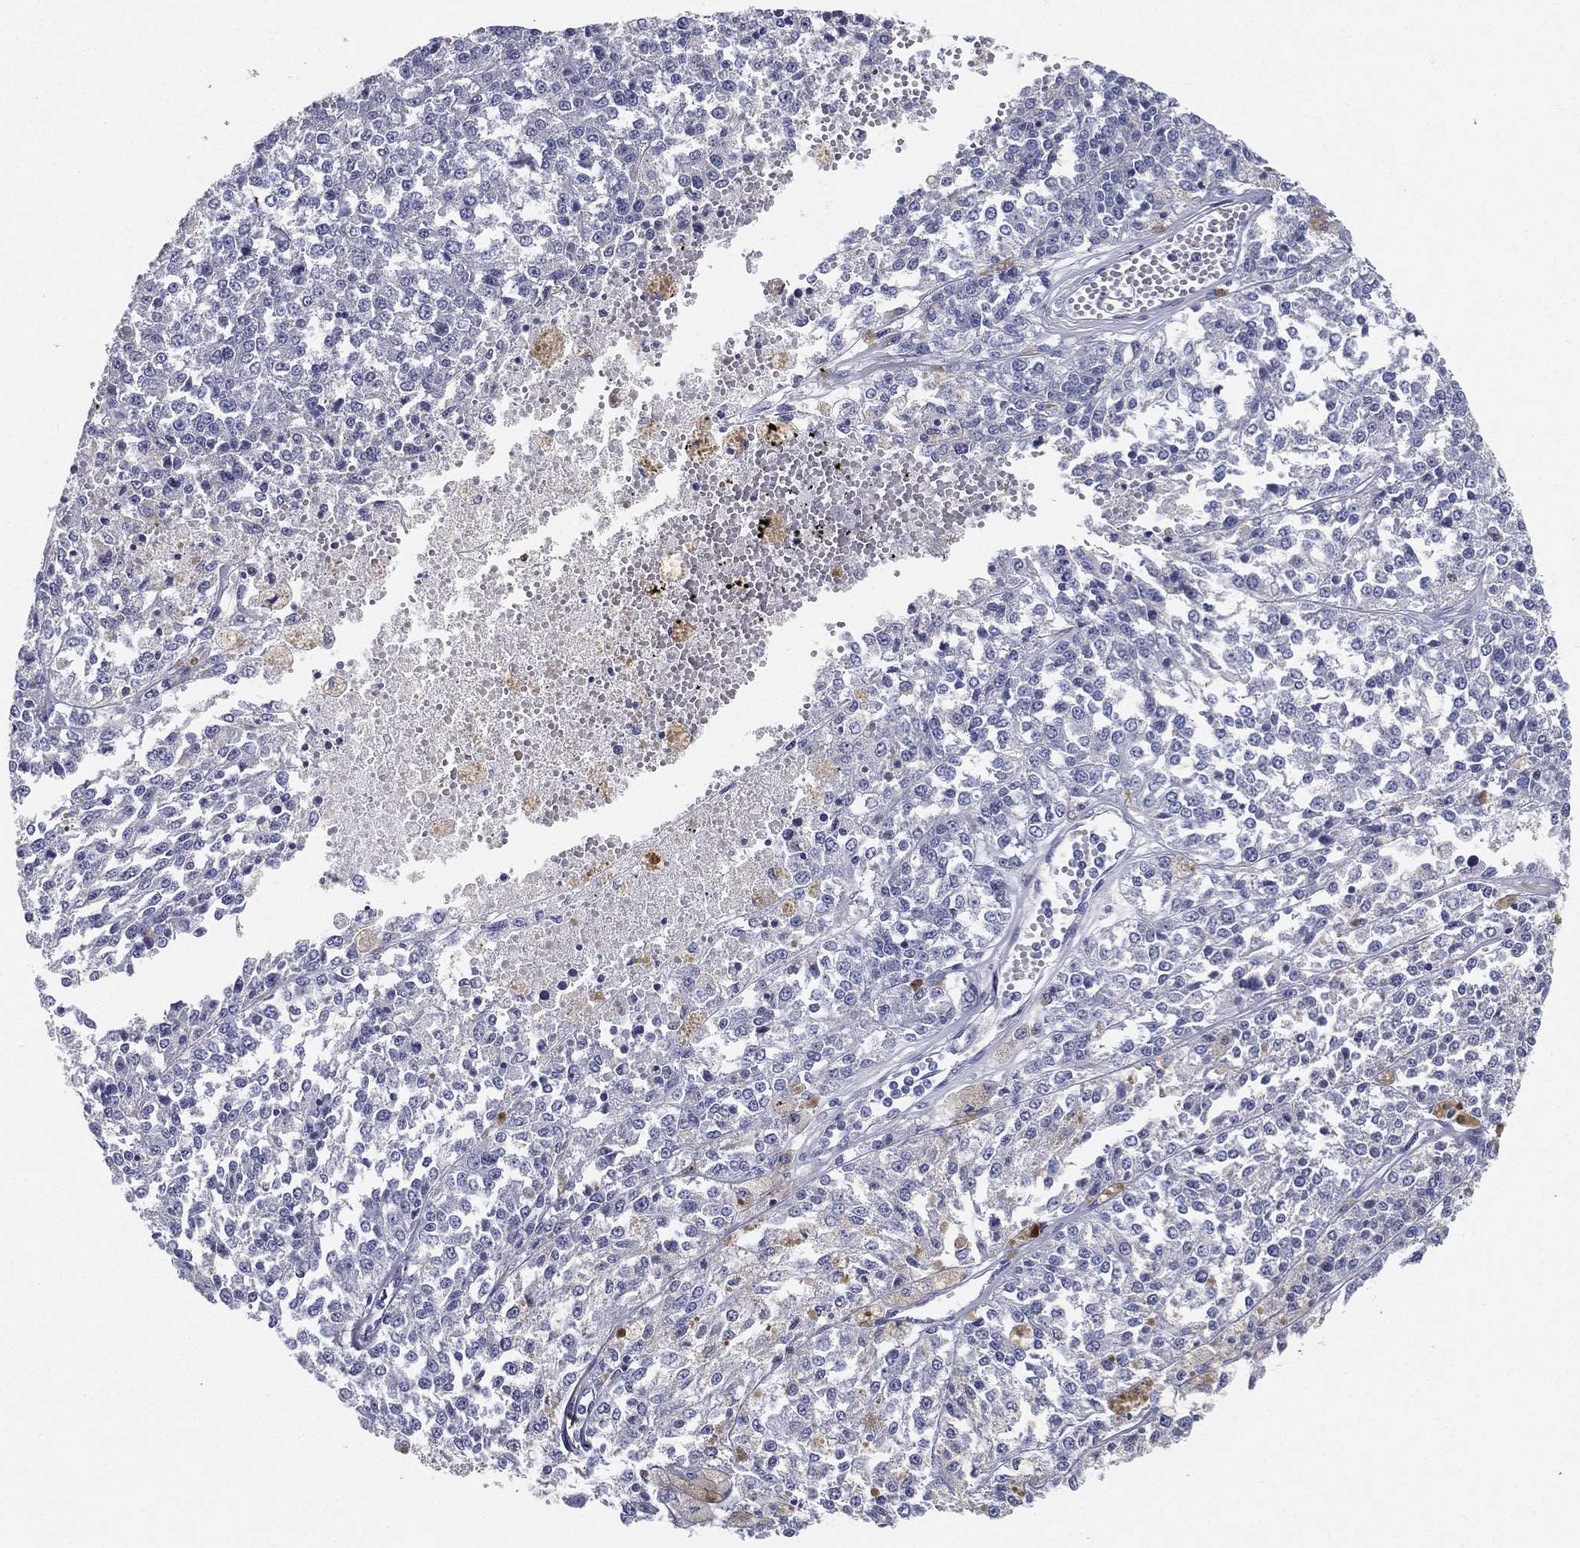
{"staining": {"intensity": "negative", "quantity": "none", "location": "none"}, "tissue": "melanoma", "cell_type": "Tumor cells", "image_type": "cancer", "snomed": [{"axis": "morphology", "description": "Malignant melanoma, Metastatic site"}, {"axis": "topography", "description": "Lymph node"}], "caption": "This is a image of immunohistochemistry staining of malignant melanoma (metastatic site), which shows no expression in tumor cells.", "gene": "STS", "patient": {"sex": "female", "age": 64}}